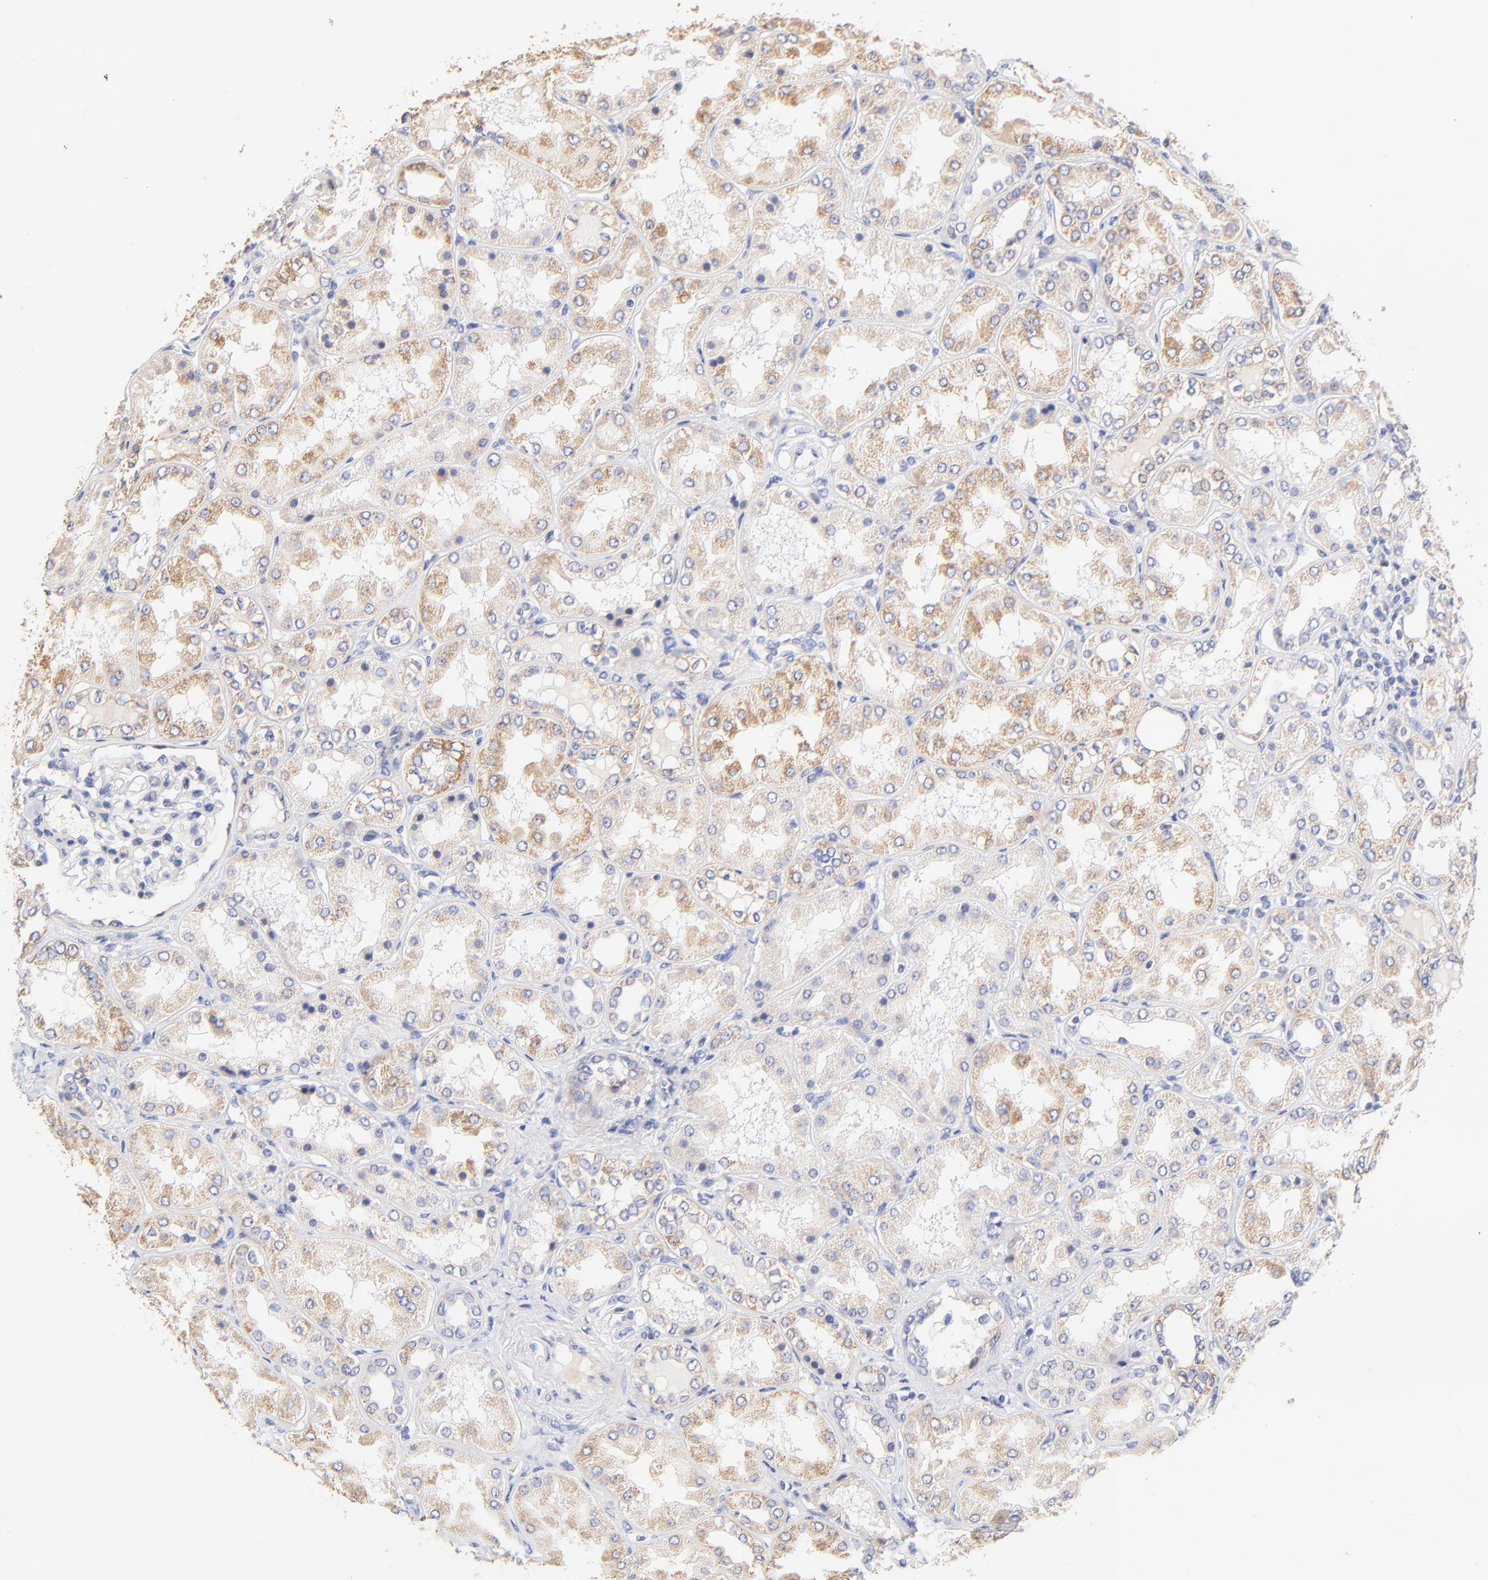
{"staining": {"intensity": "negative", "quantity": "none", "location": "none"}, "tissue": "kidney", "cell_type": "Cells in glomeruli", "image_type": "normal", "snomed": [{"axis": "morphology", "description": "Normal tissue, NOS"}, {"axis": "topography", "description": "Kidney"}], "caption": "This is an IHC micrograph of normal kidney. There is no positivity in cells in glomeruli.", "gene": "PTK7", "patient": {"sex": "female", "age": 56}}